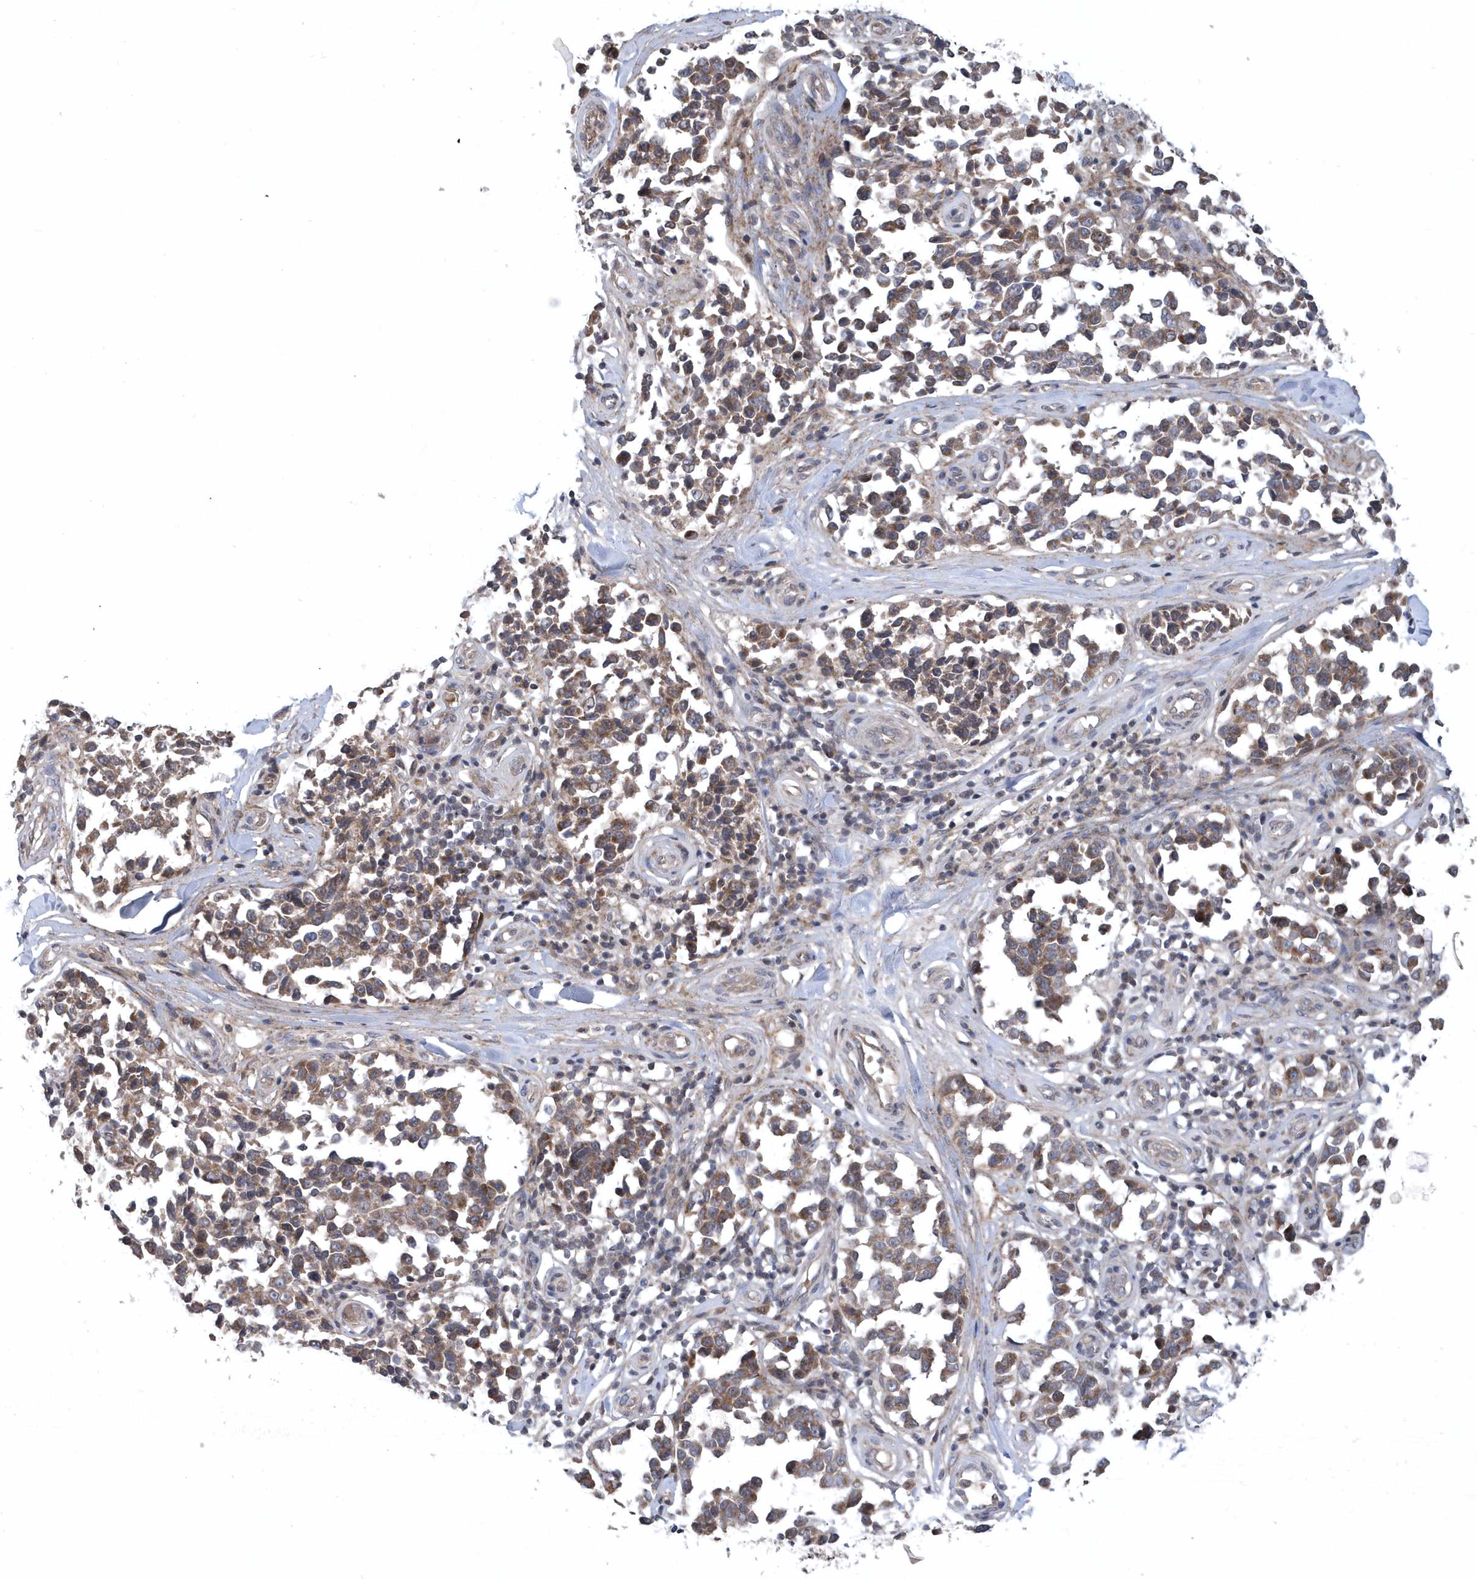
{"staining": {"intensity": "weak", "quantity": ">75%", "location": "cytoplasmic/membranous"}, "tissue": "melanoma", "cell_type": "Tumor cells", "image_type": "cancer", "snomed": [{"axis": "morphology", "description": "Malignant melanoma, NOS"}, {"axis": "topography", "description": "Skin"}], "caption": "Malignant melanoma was stained to show a protein in brown. There is low levels of weak cytoplasmic/membranous positivity in approximately >75% of tumor cells.", "gene": "HMGCS1", "patient": {"sex": "female", "age": 64}}